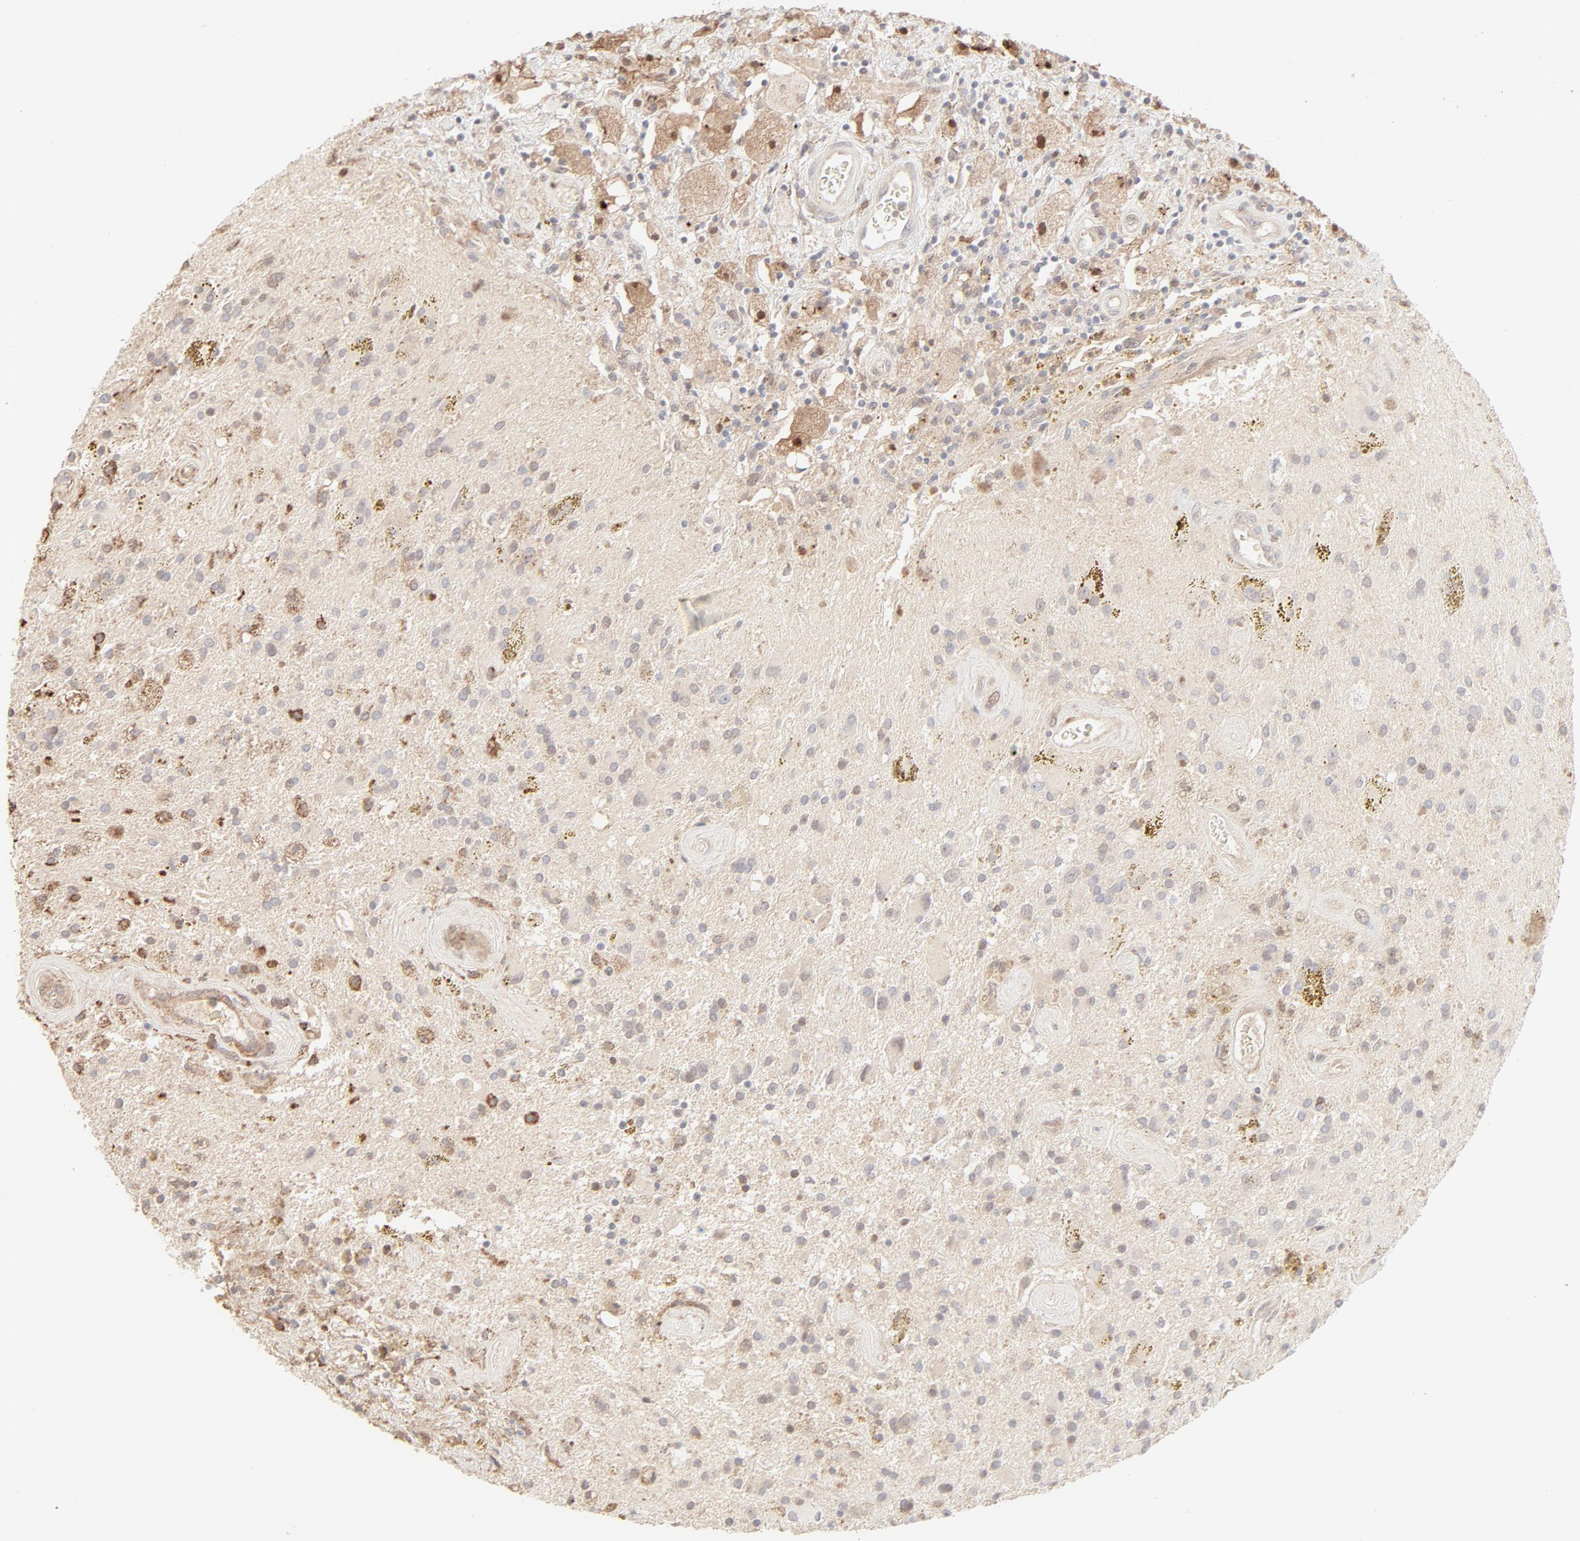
{"staining": {"intensity": "negative", "quantity": "none", "location": "none"}, "tissue": "glioma", "cell_type": "Tumor cells", "image_type": "cancer", "snomed": [{"axis": "morphology", "description": "Glioma, malignant, Low grade"}, {"axis": "topography", "description": "Brain"}], "caption": "Micrograph shows no protein staining in tumor cells of malignant low-grade glioma tissue.", "gene": "LGALS2", "patient": {"sex": "male", "age": 58}}